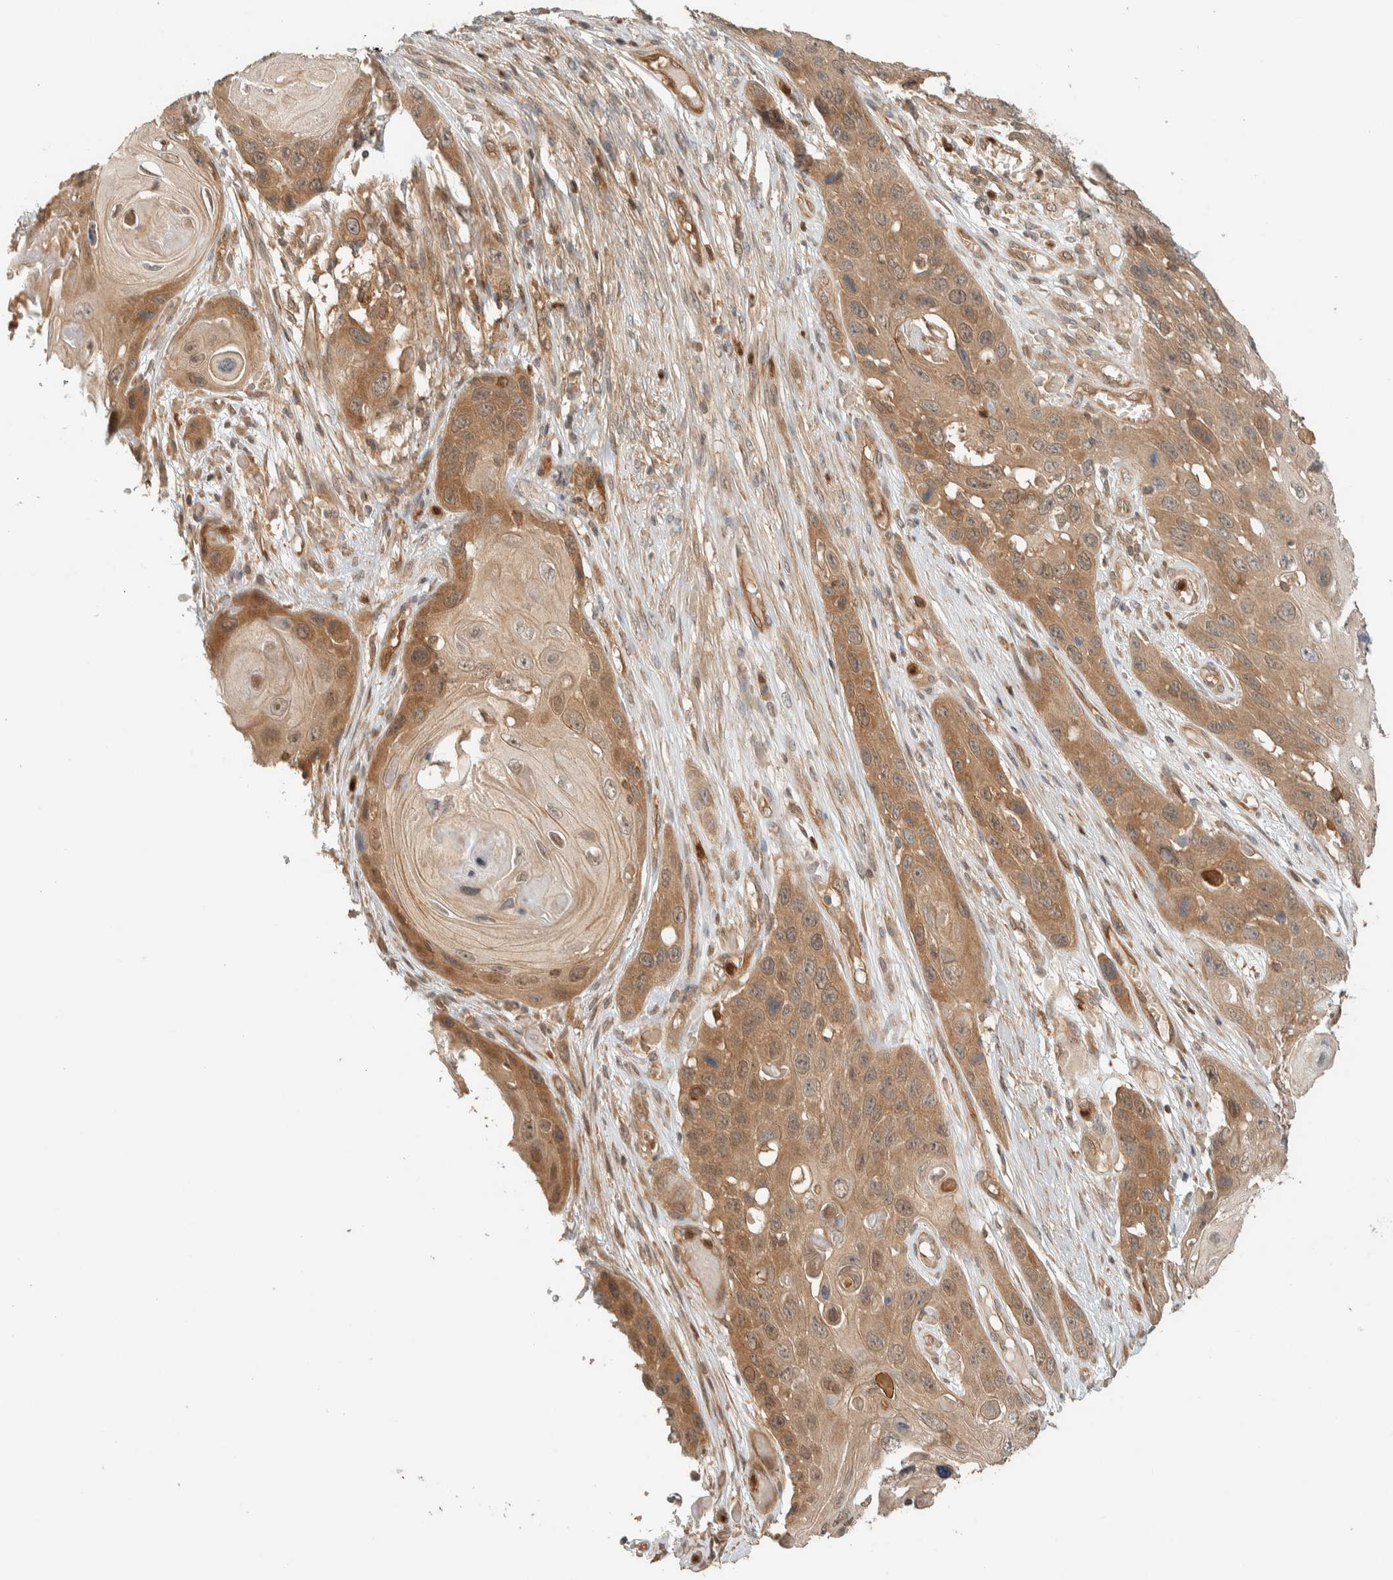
{"staining": {"intensity": "moderate", "quantity": ">75%", "location": "cytoplasmic/membranous"}, "tissue": "skin cancer", "cell_type": "Tumor cells", "image_type": "cancer", "snomed": [{"axis": "morphology", "description": "Squamous cell carcinoma, NOS"}, {"axis": "topography", "description": "Skin"}], "caption": "An IHC photomicrograph of tumor tissue is shown. Protein staining in brown shows moderate cytoplasmic/membranous positivity in skin cancer within tumor cells.", "gene": "ADSS2", "patient": {"sex": "male", "age": 55}}